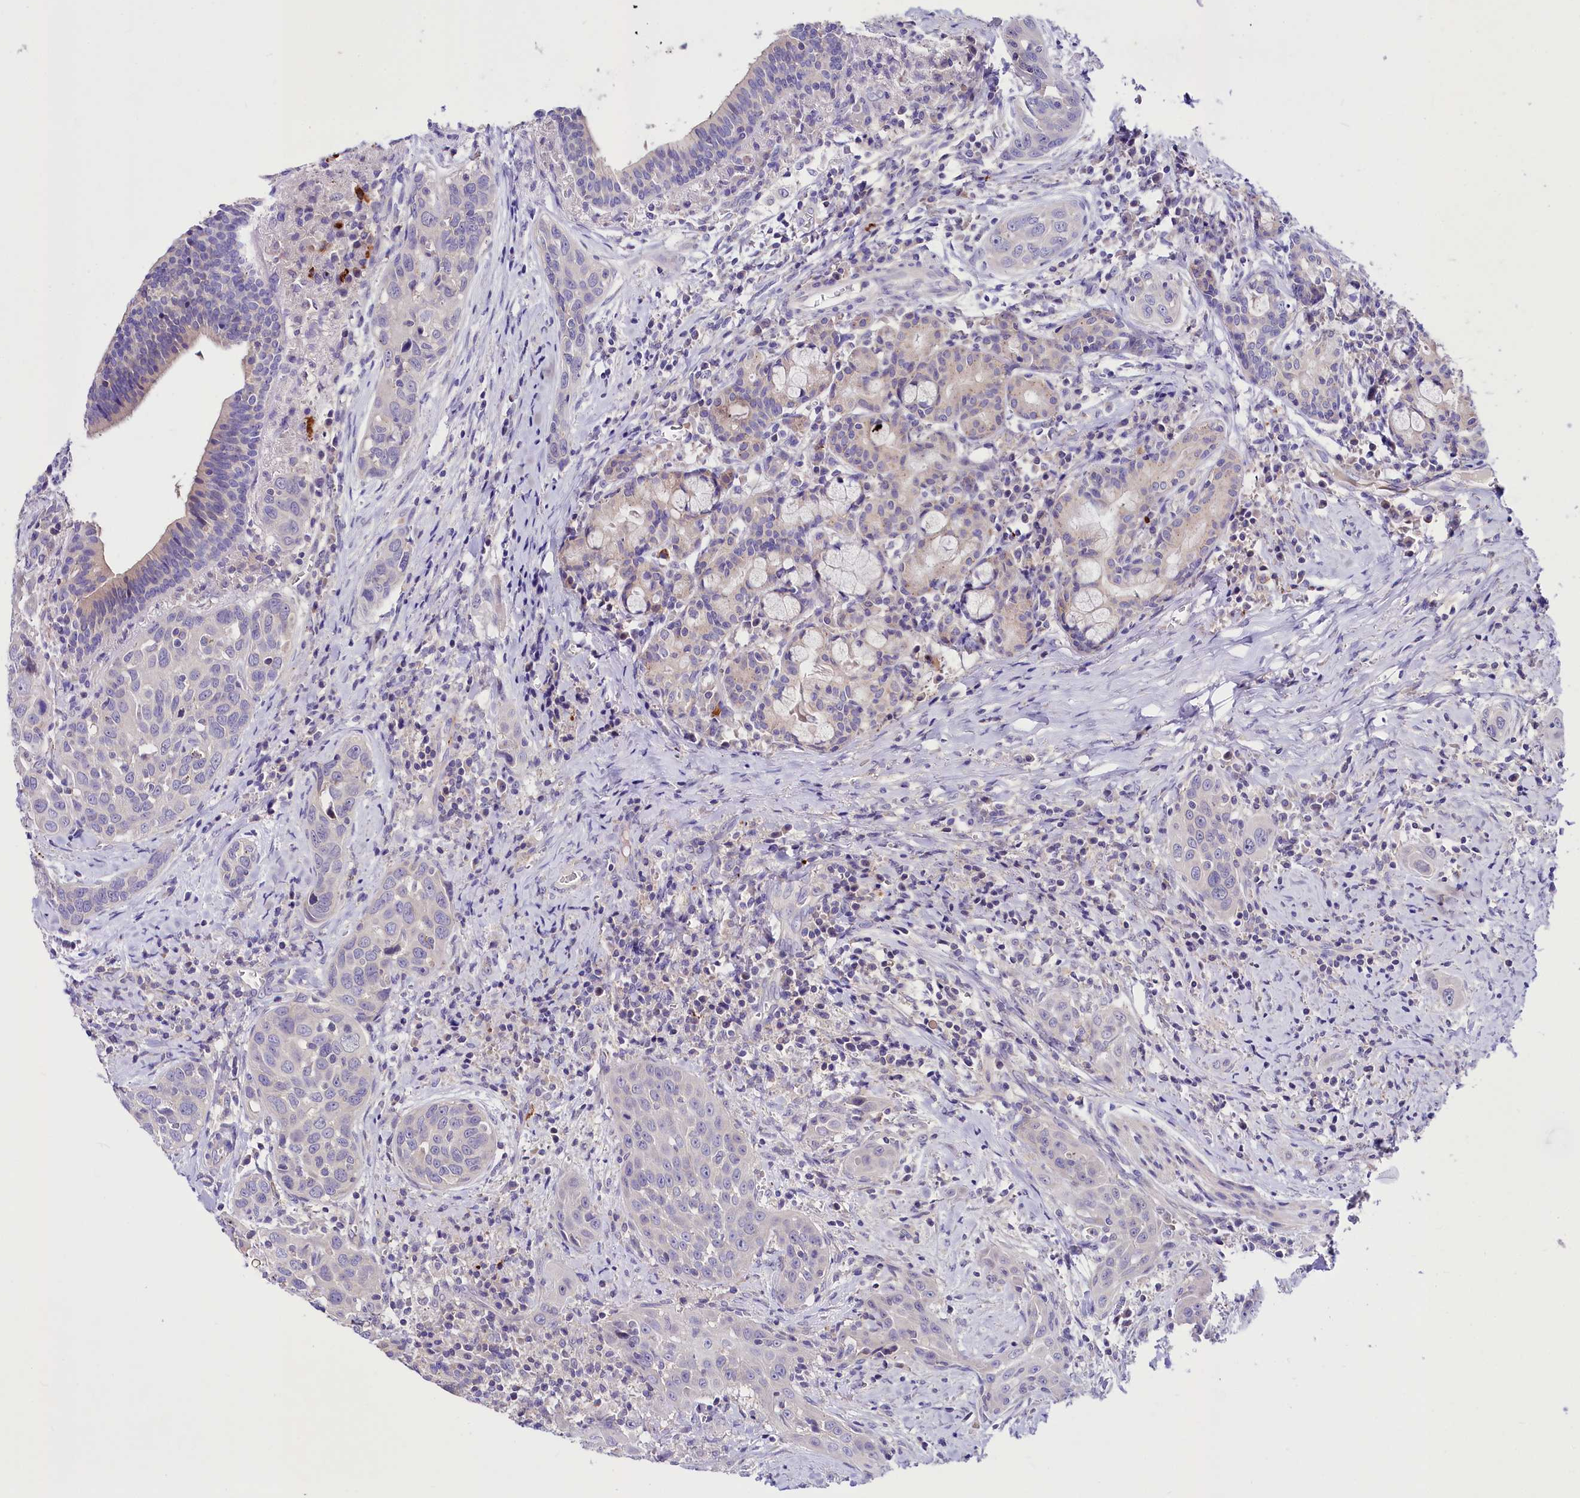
{"staining": {"intensity": "negative", "quantity": "none", "location": "none"}, "tissue": "head and neck cancer", "cell_type": "Tumor cells", "image_type": "cancer", "snomed": [{"axis": "morphology", "description": "Squamous cell carcinoma, NOS"}, {"axis": "topography", "description": "Oral tissue"}, {"axis": "topography", "description": "Head-Neck"}], "caption": "This is an immunohistochemistry (IHC) photomicrograph of human head and neck cancer (squamous cell carcinoma). There is no staining in tumor cells.", "gene": "ABHD5", "patient": {"sex": "female", "age": 50}}